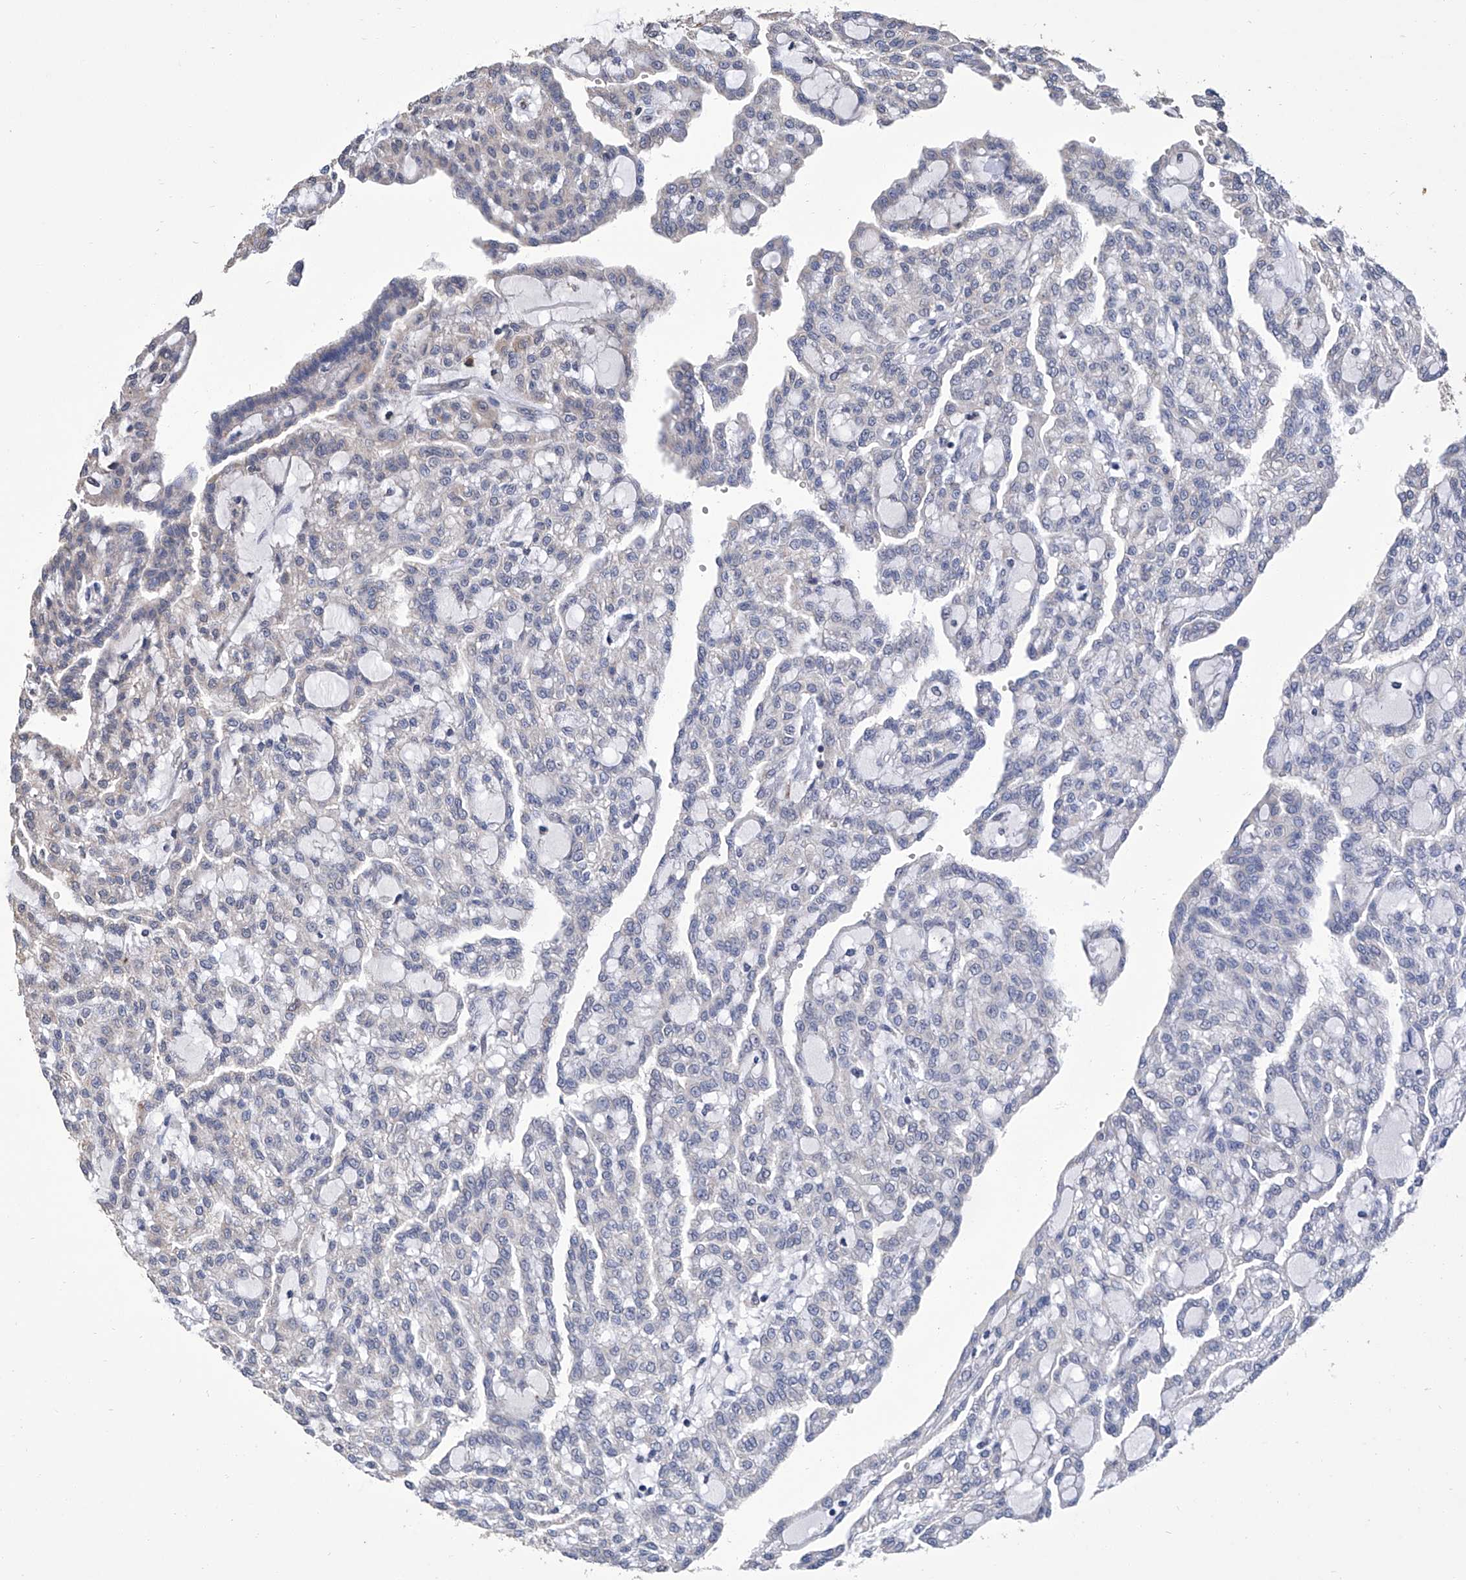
{"staining": {"intensity": "negative", "quantity": "none", "location": "none"}, "tissue": "renal cancer", "cell_type": "Tumor cells", "image_type": "cancer", "snomed": [{"axis": "morphology", "description": "Adenocarcinoma, NOS"}, {"axis": "topography", "description": "Kidney"}], "caption": "Tumor cells are negative for protein expression in human adenocarcinoma (renal).", "gene": "GPT", "patient": {"sex": "male", "age": 63}}